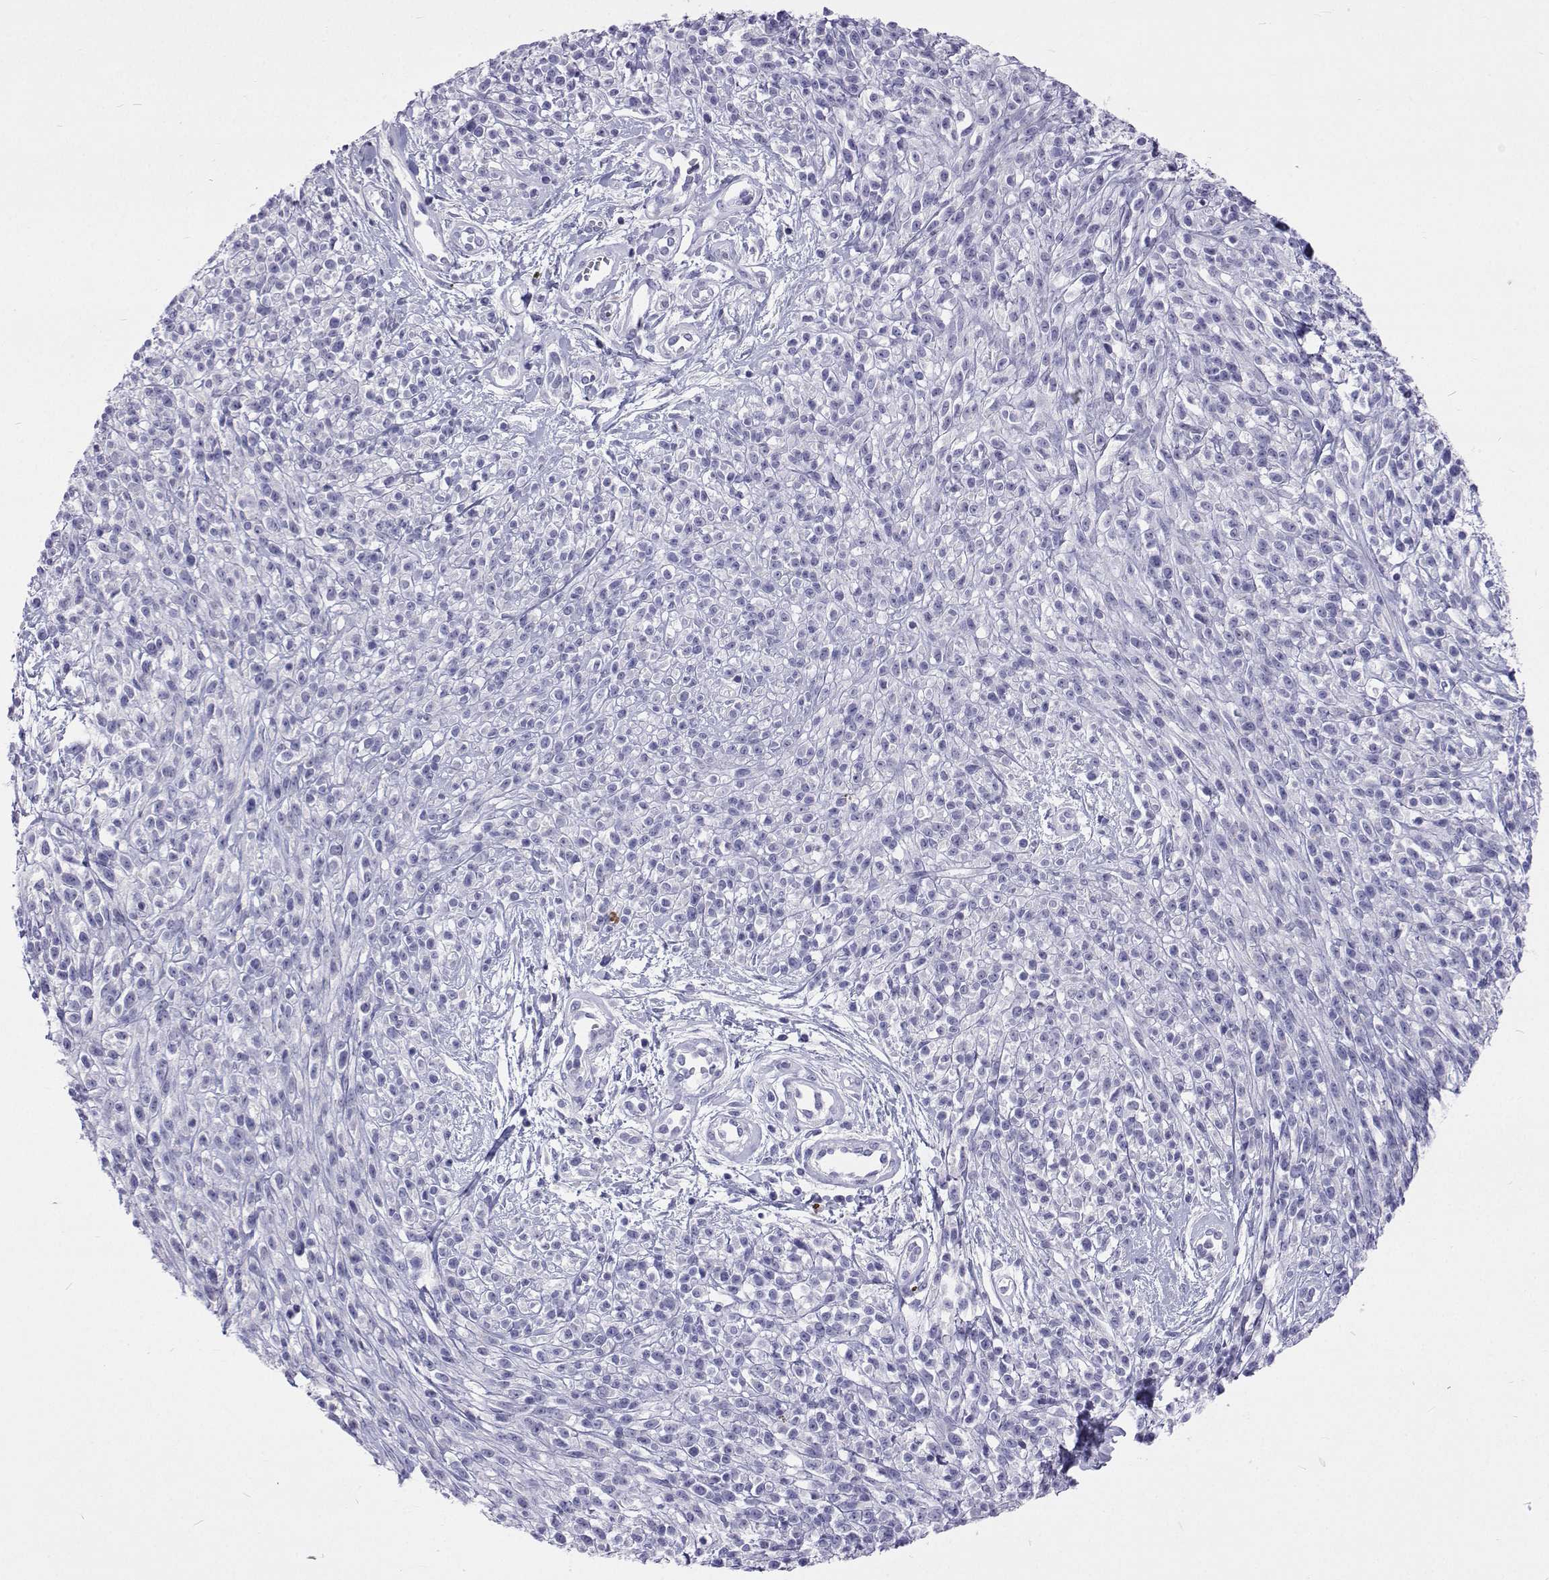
{"staining": {"intensity": "negative", "quantity": "none", "location": "none"}, "tissue": "melanoma", "cell_type": "Tumor cells", "image_type": "cancer", "snomed": [{"axis": "morphology", "description": "Malignant melanoma, NOS"}, {"axis": "topography", "description": "Skin"}, {"axis": "topography", "description": "Skin of trunk"}], "caption": "Malignant melanoma stained for a protein using IHC exhibits no expression tumor cells.", "gene": "UMODL1", "patient": {"sex": "male", "age": 74}}